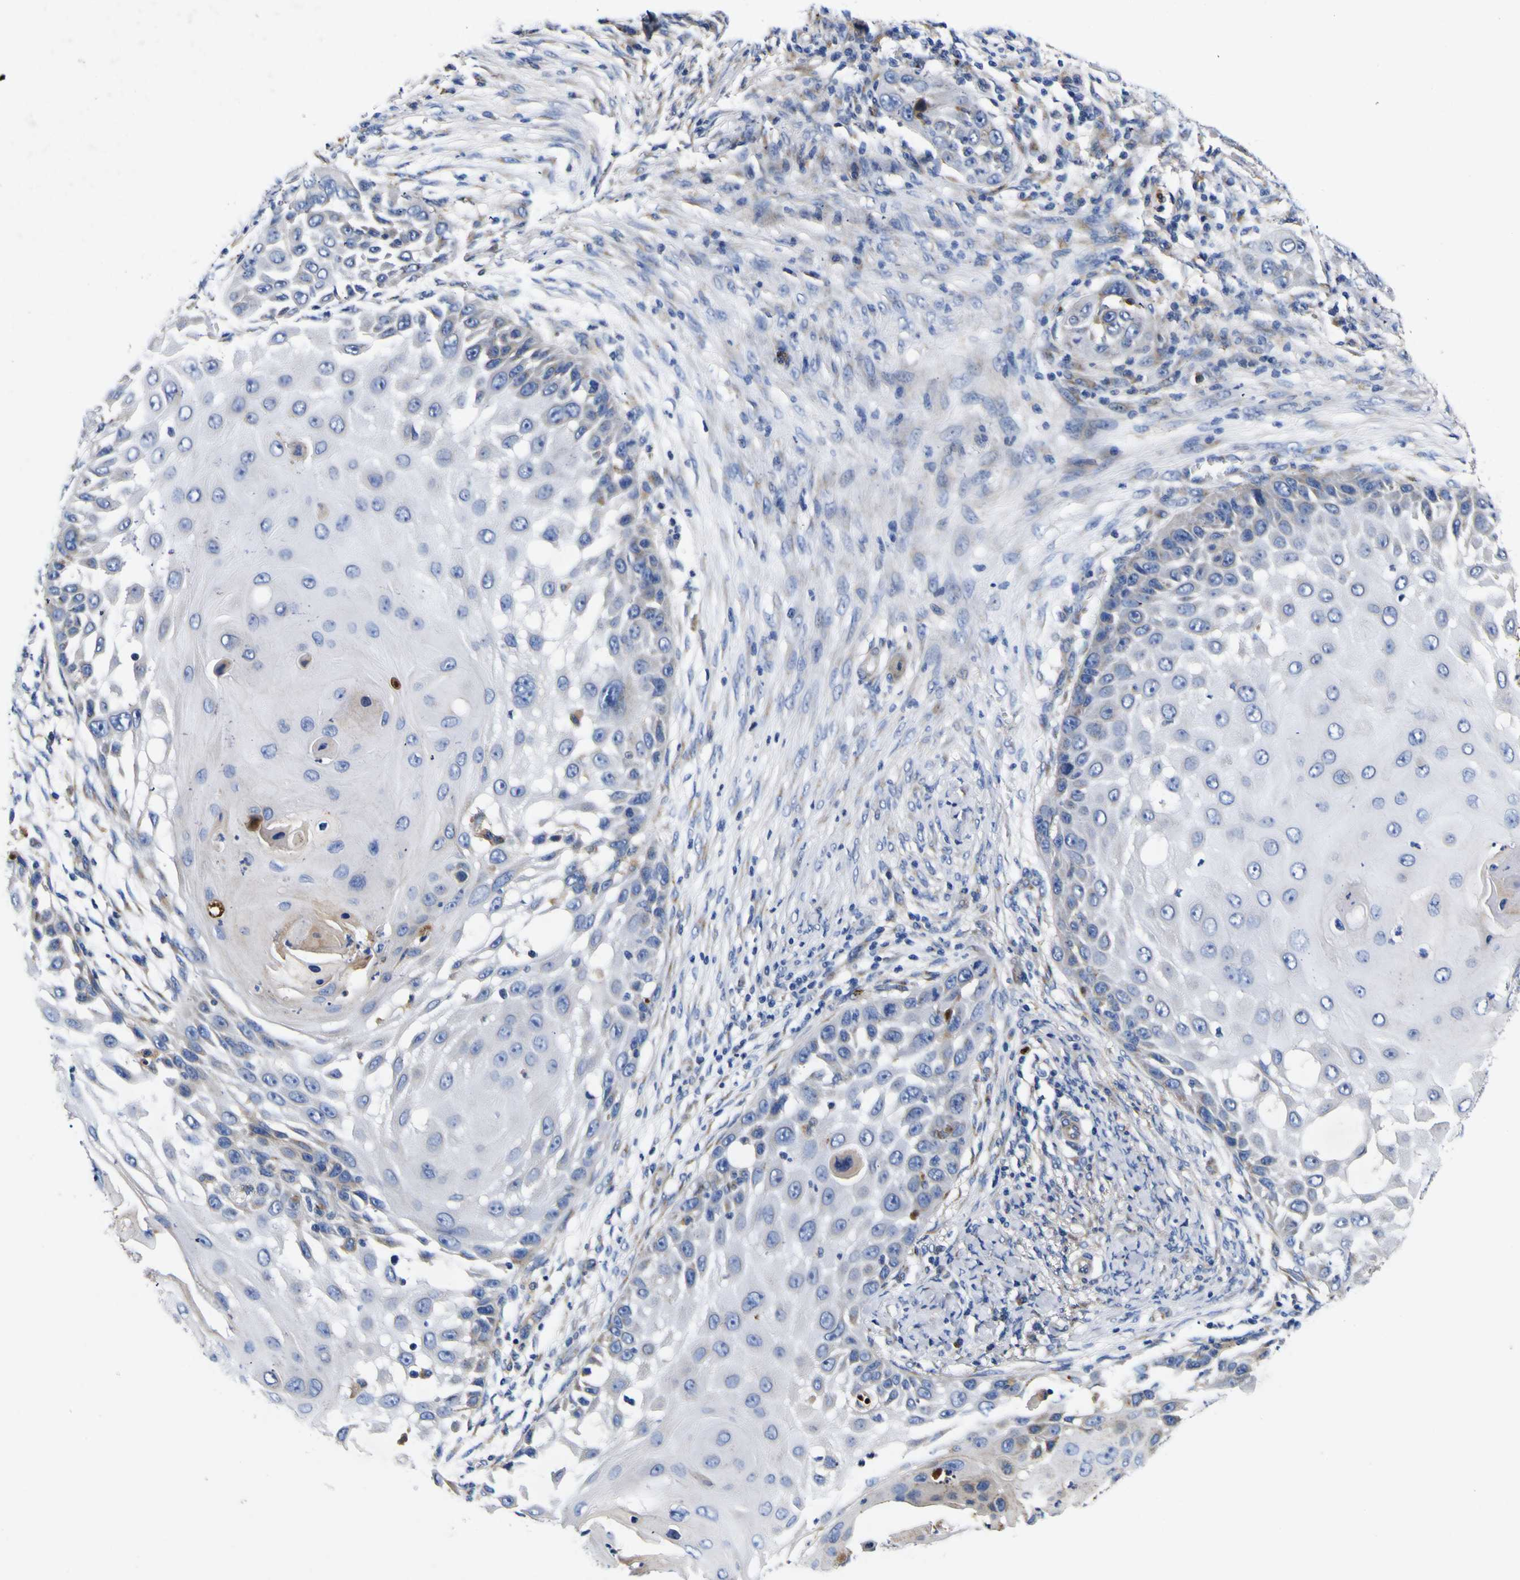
{"staining": {"intensity": "negative", "quantity": "none", "location": "none"}, "tissue": "skin cancer", "cell_type": "Tumor cells", "image_type": "cancer", "snomed": [{"axis": "morphology", "description": "Squamous cell carcinoma, NOS"}, {"axis": "topography", "description": "Skin"}], "caption": "This is an immunohistochemistry (IHC) image of skin cancer (squamous cell carcinoma). There is no expression in tumor cells.", "gene": "COA1", "patient": {"sex": "female", "age": 44}}